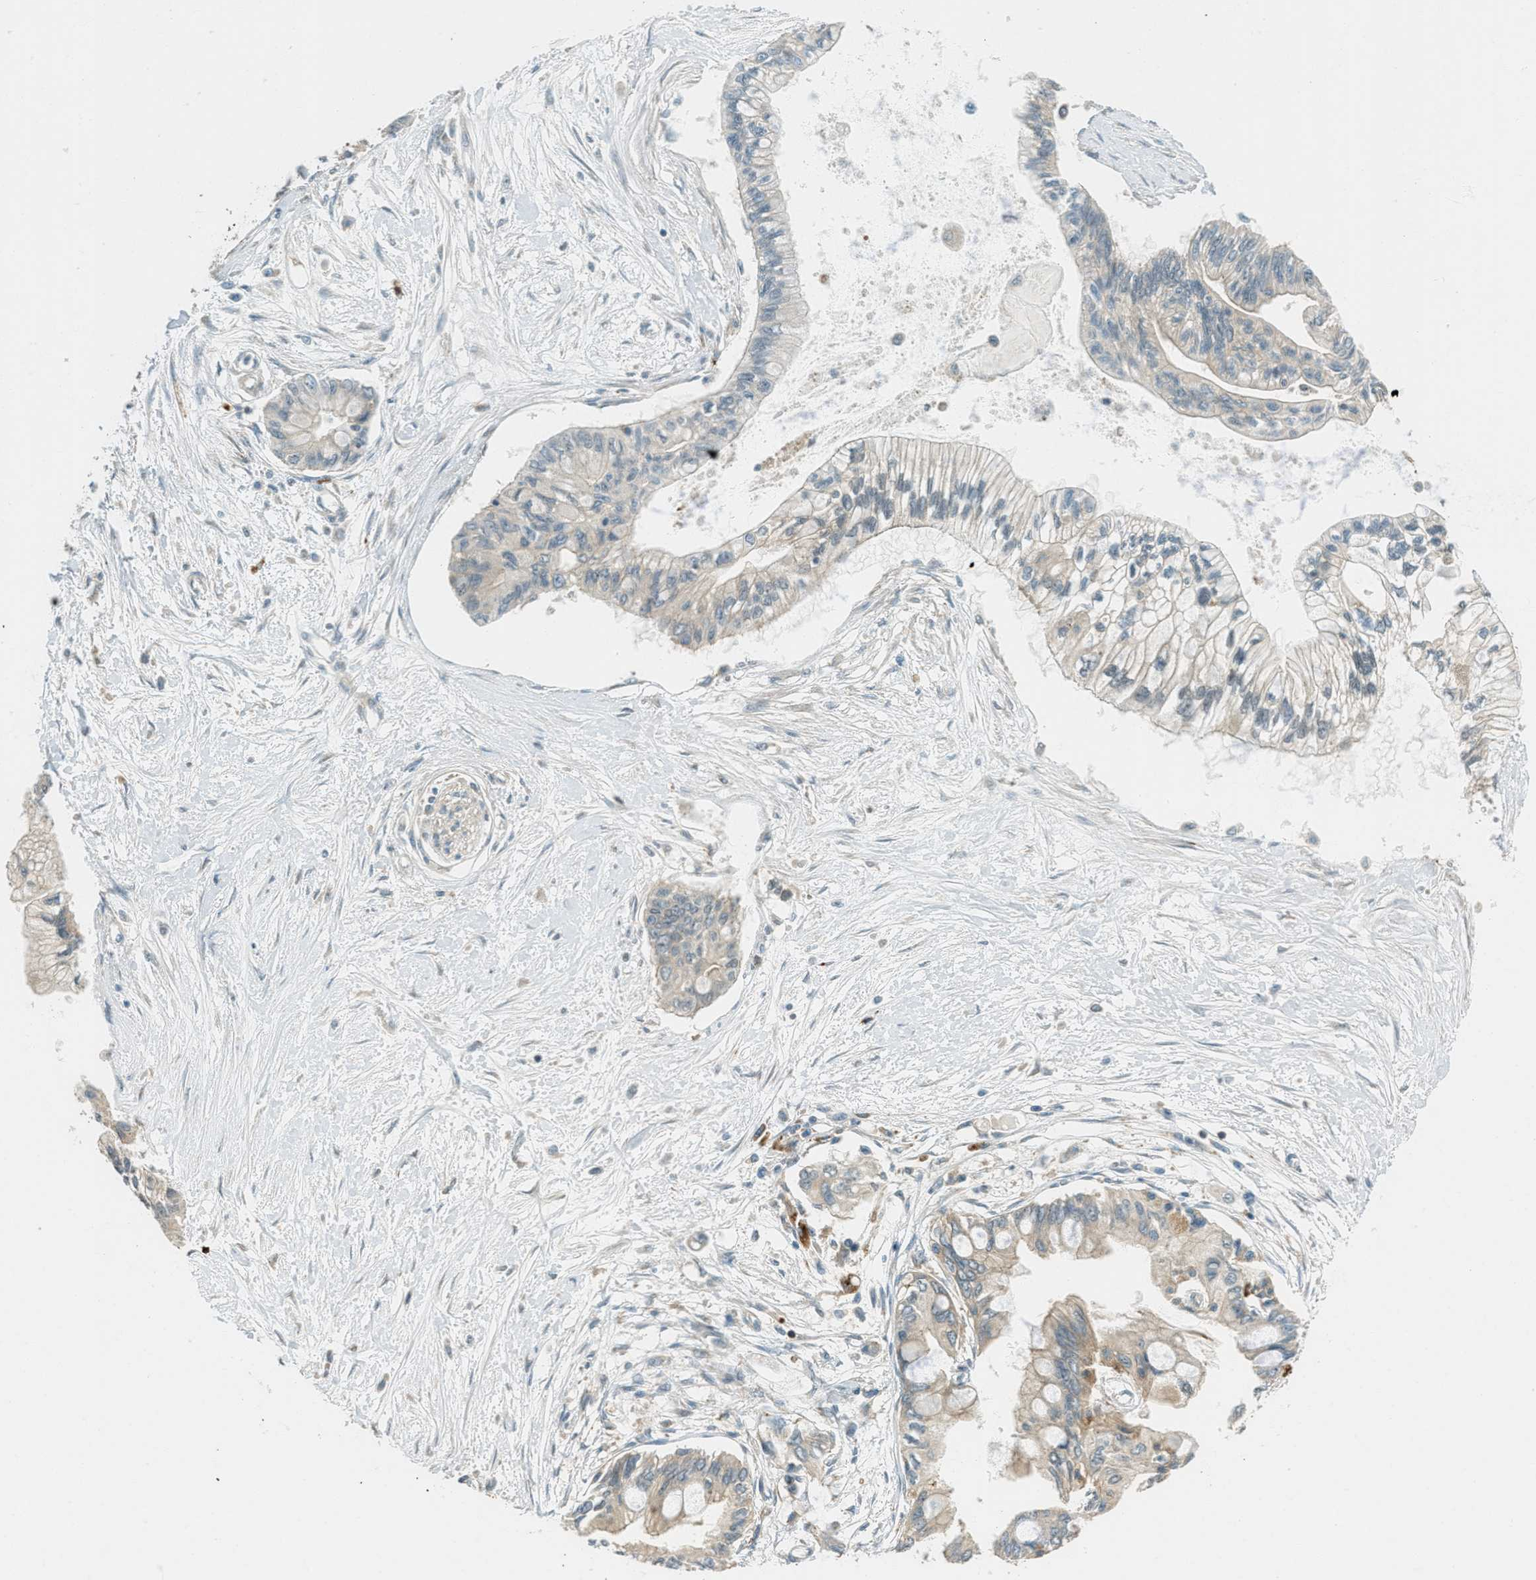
{"staining": {"intensity": "weak", "quantity": "25%-75%", "location": "cytoplasmic/membranous"}, "tissue": "pancreatic cancer", "cell_type": "Tumor cells", "image_type": "cancer", "snomed": [{"axis": "morphology", "description": "Adenocarcinoma, NOS"}, {"axis": "topography", "description": "Pancreas"}], "caption": "Human adenocarcinoma (pancreatic) stained with a protein marker shows weak staining in tumor cells.", "gene": "PTPN23", "patient": {"sex": "female", "age": 77}}